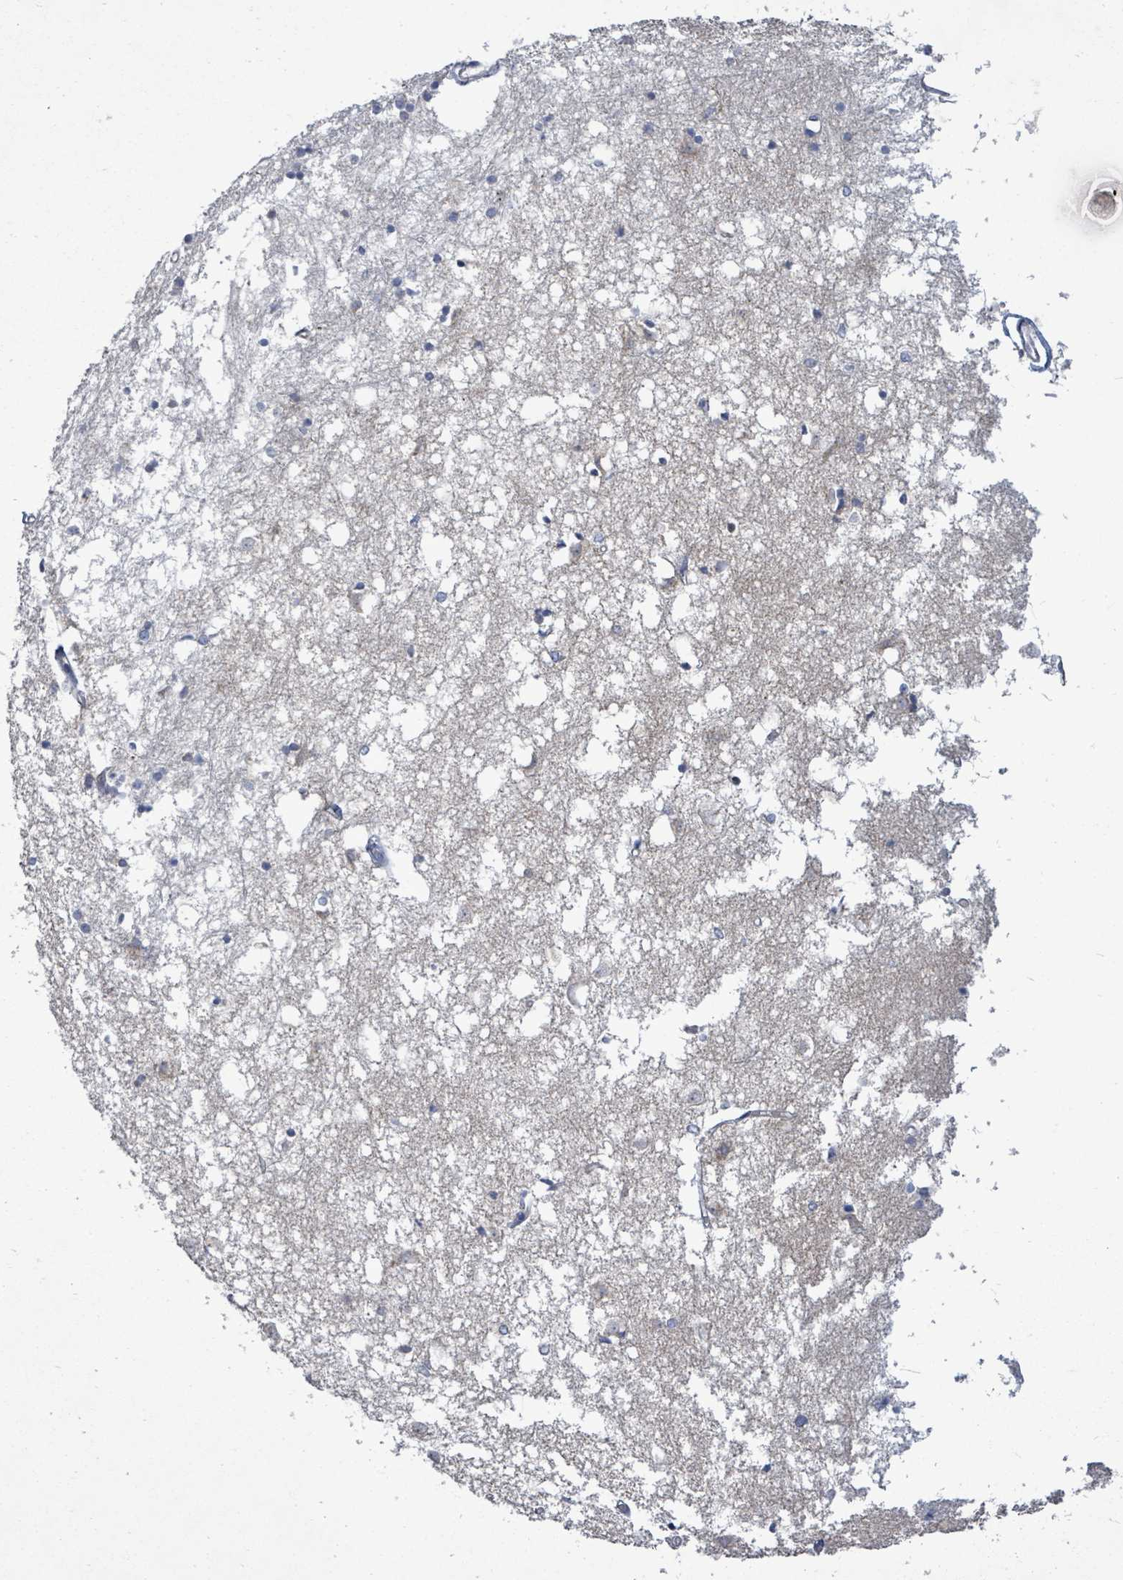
{"staining": {"intensity": "negative", "quantity": "none", "location": "none"}, "tissue": "caudate", "cell_type": "Glial cells", "image_type": "normal", "snomed": [{"axis": "morphology", "description": "Normal tissue, NOS"}, {"axis": "topography", "description": "Lateral ventricle wall"}], "caption": "Photomicrograph shows no significant protein expression in glial cells of unremarkable caudate.", "gene": "ZFPM1", "patient": {"sex": "male", "age": 45}}